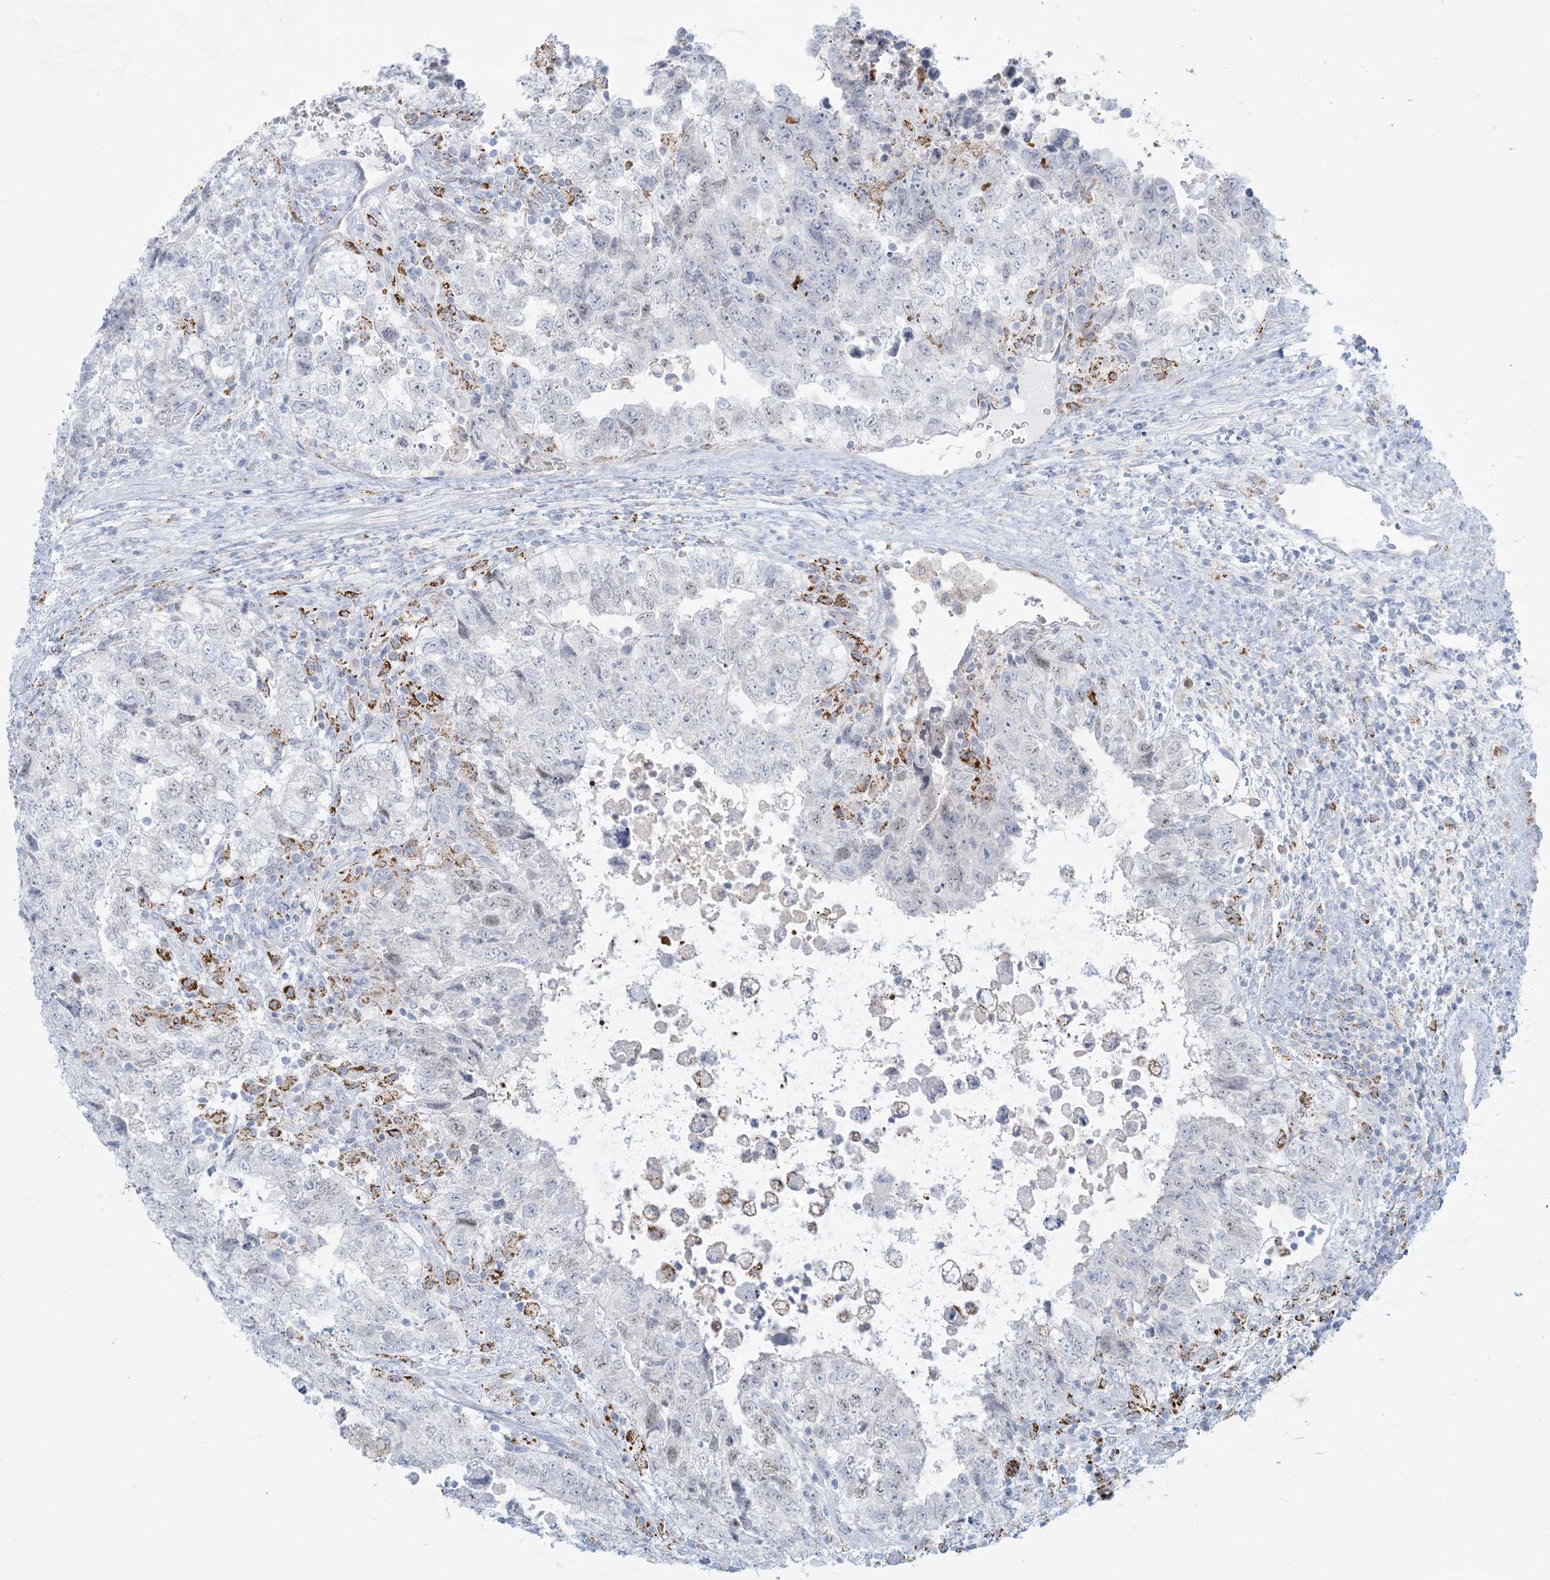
{"staining": {"intensity": "negative", "quantity": "none", "location": "none"}, "tissue": "testis cancer", "cell_type": "Tumor cells", "image_type": "cancer", "snomed": [{"axis": "morphology", "description": "Carcinoma, Embryonal, NOS"}, {"axis": "topography", "description": "Testis"}], "caption": "A high-resolution micrograph shows immunohistochemistry (IHC) staining of testis embryonal carcinoma, which exhibits no significant expression in tumor cells.", "gene": "ZDHHC4", "patient": {"sex": "male", "age": 37}}